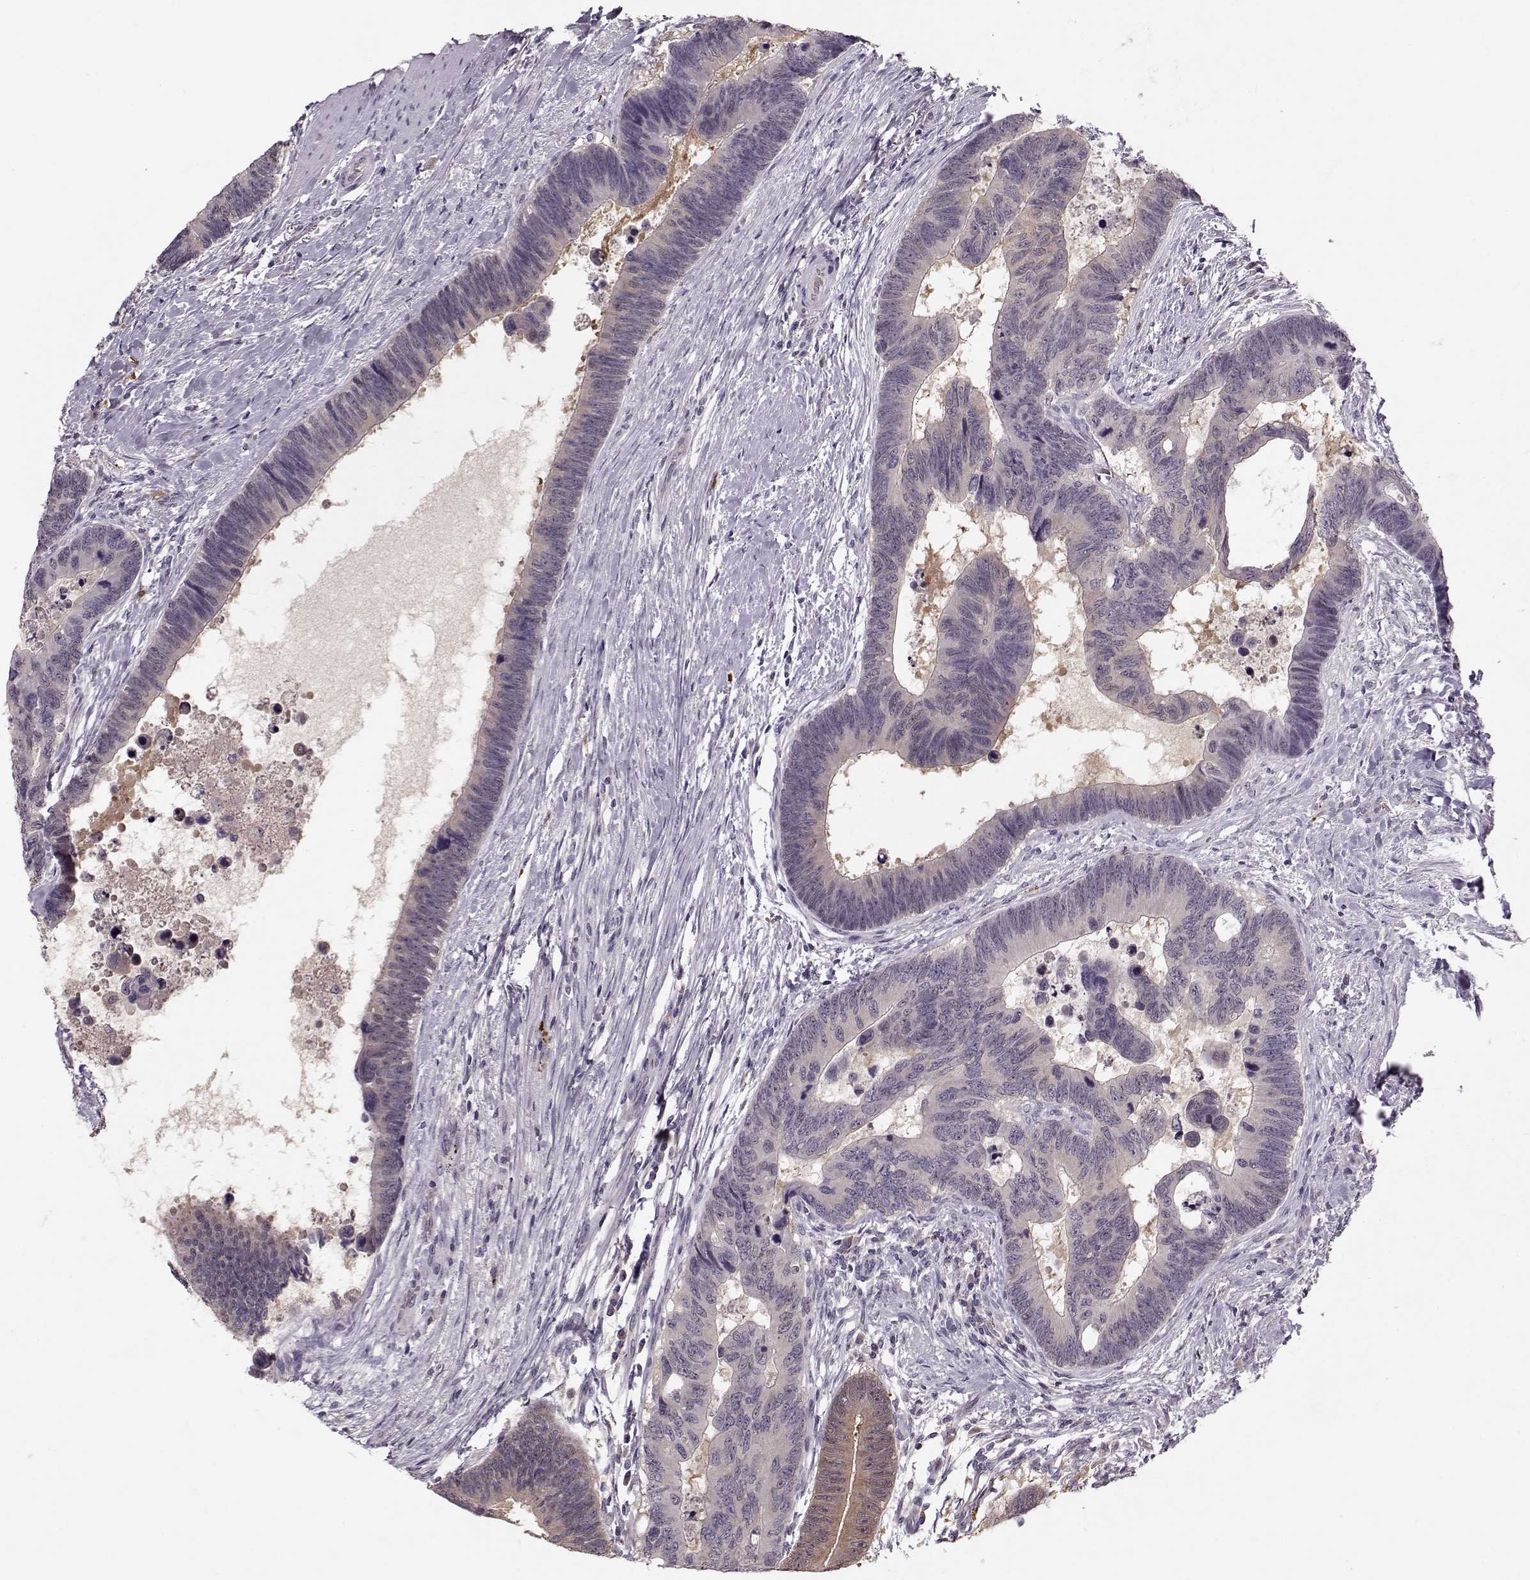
{"staining": {"intensity": "weak", "quantity": "<25%", "location": "cytoplasmic/membranous"}, "tissue": "colorectal cancer", "cell_type": "Tumor cells", "image_type": "cancer", "snomed": [{"axis": "morphology", "description": "Adenocarcinoma, NOS"}, {"axis": "topography", "description": "Colon"}], "caption": "The image demonstrates no significant positivity in tumor cells of adenocarcinoma (colorectal). Brightfield microscopy of immunohistochemistry (IHC) stained with DAB (3,3'-diaminobenzidine) (brown) and hematoxylin (blue), captured at high magnification.", "gene": "ACOT11", "patient": {"sex": "female", "age": 77}}